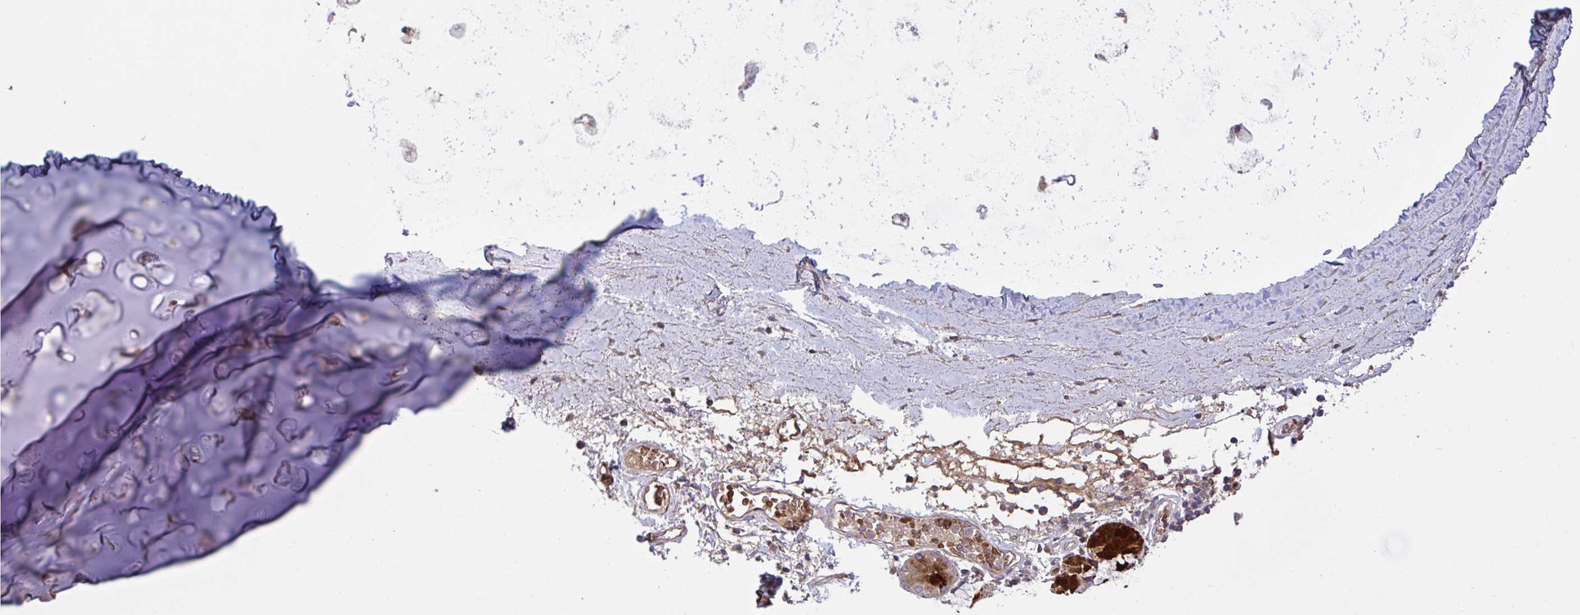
{"staining": {"intensity": "weak", "quantity": "<25%", "location": "cytoplasmic/membranous"}, "tissue": "soft tissue", "cell_type": "Chondrocytes", "image_type": "normal", "snomed": [{"axis": "morphology", "description": "Normal tissue, NOS"}, {"axis": "morphology", "description": "Degeneration, NOS"}, {"axis": "topography", "description": "Cartilage tissue"}, {"axis": "topography", "description": "Lung"}], "caption": "There is no significant positivity in chondrocytes of soft tissue. (DAB immunohistochemistry with hematoxylin counter stain).", "gene": "IL1R1", "patient": {"sex": "female", "age": 61}}